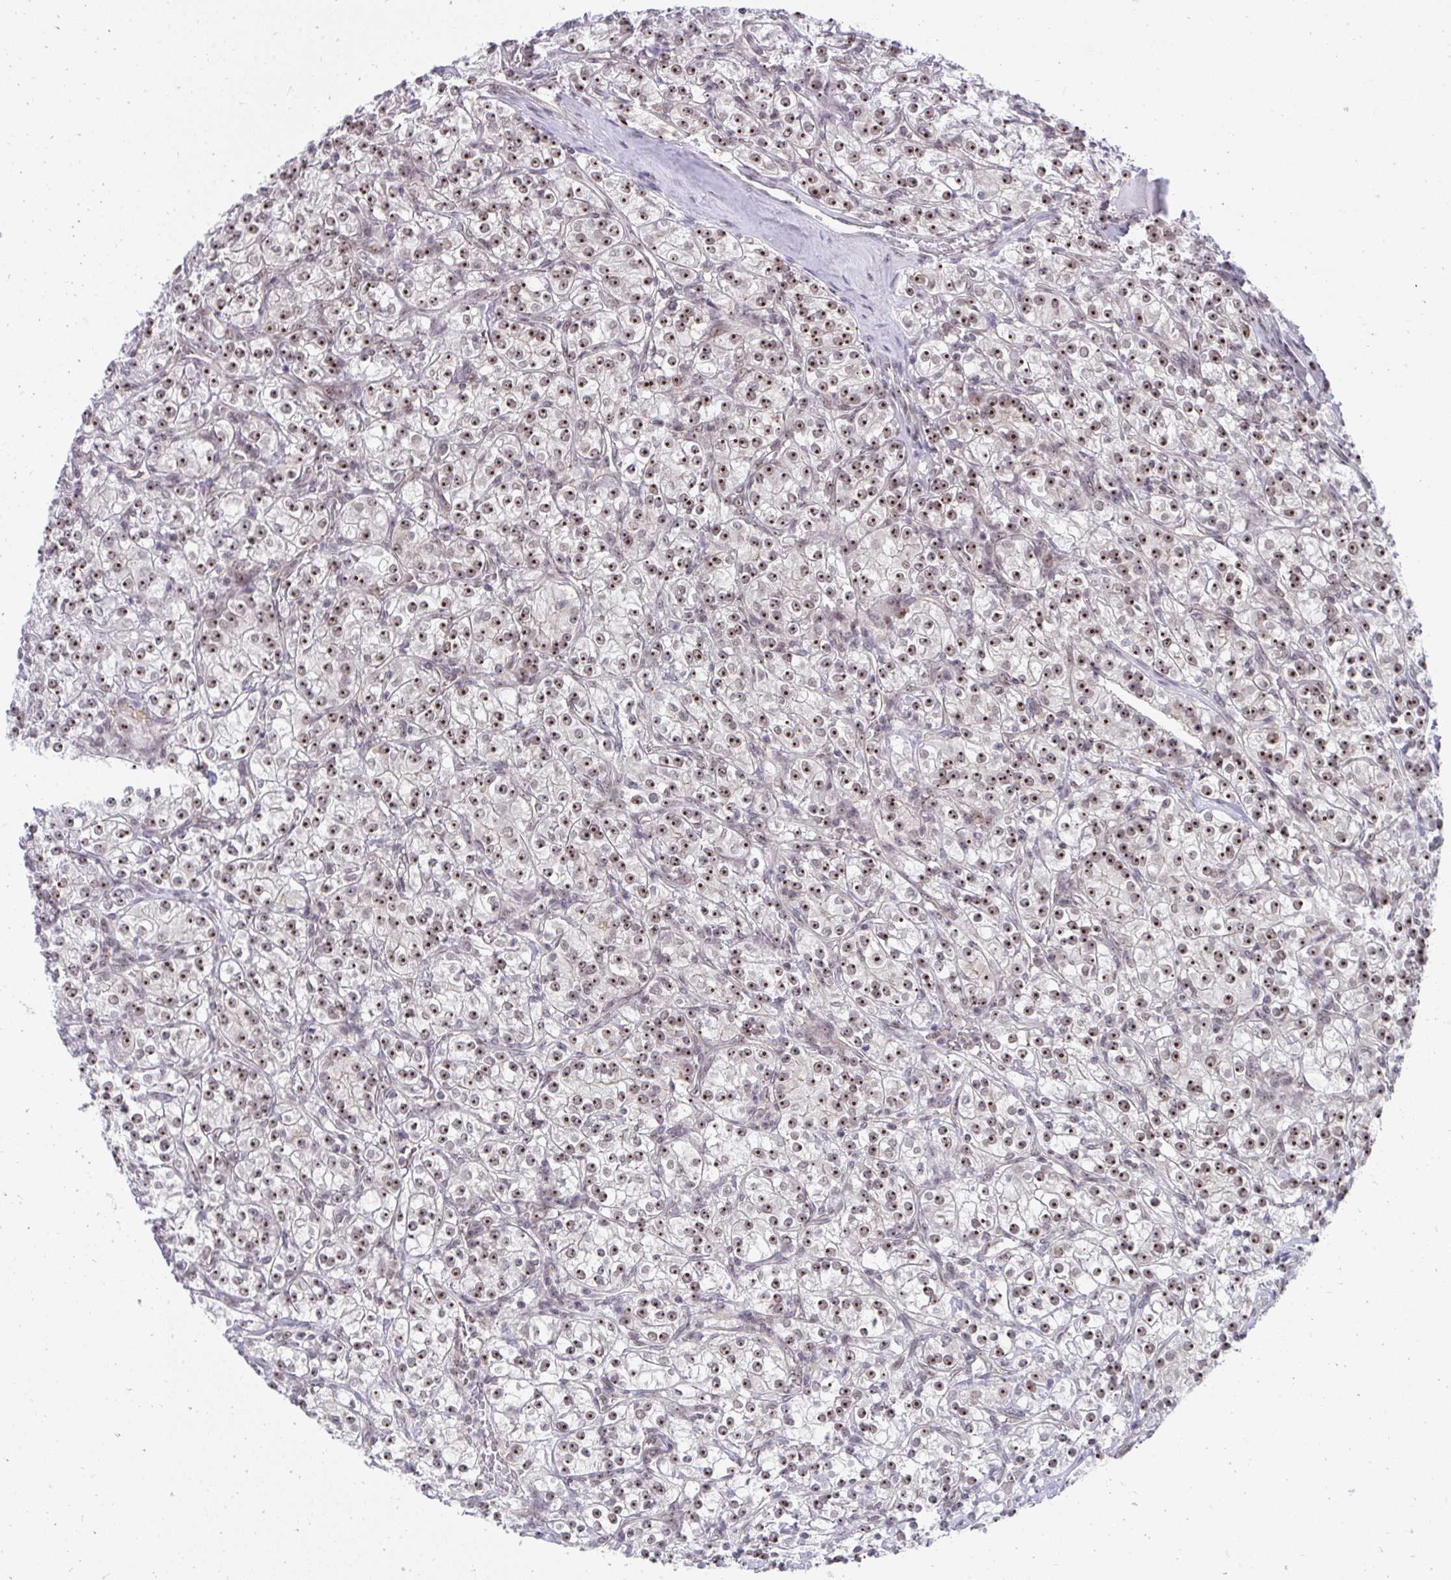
{"staining": {"intensity": "moderate", "quantity": ">75%", "location": "nuclear"}, "tissue": "renal cancer", "cell_type": "Tumor cells", "image_type": "cancer", "snomed": [{"axis": "morphology", "description": "Adenocarcinoma, NOS"}, {"axis": "topography", "description": "Kidney"}], "caption": "Immunohistochemistry (DAB) staining of renal cancer displays moderate nuclear protein expression in about >75% of tumor cells. Using DAB (brown) and hematoxylin (blue) stains, captured at high magnification using brightfield microscopy.", "gene": "HIRA", "patient": {"sex": "male", "age": 77}}